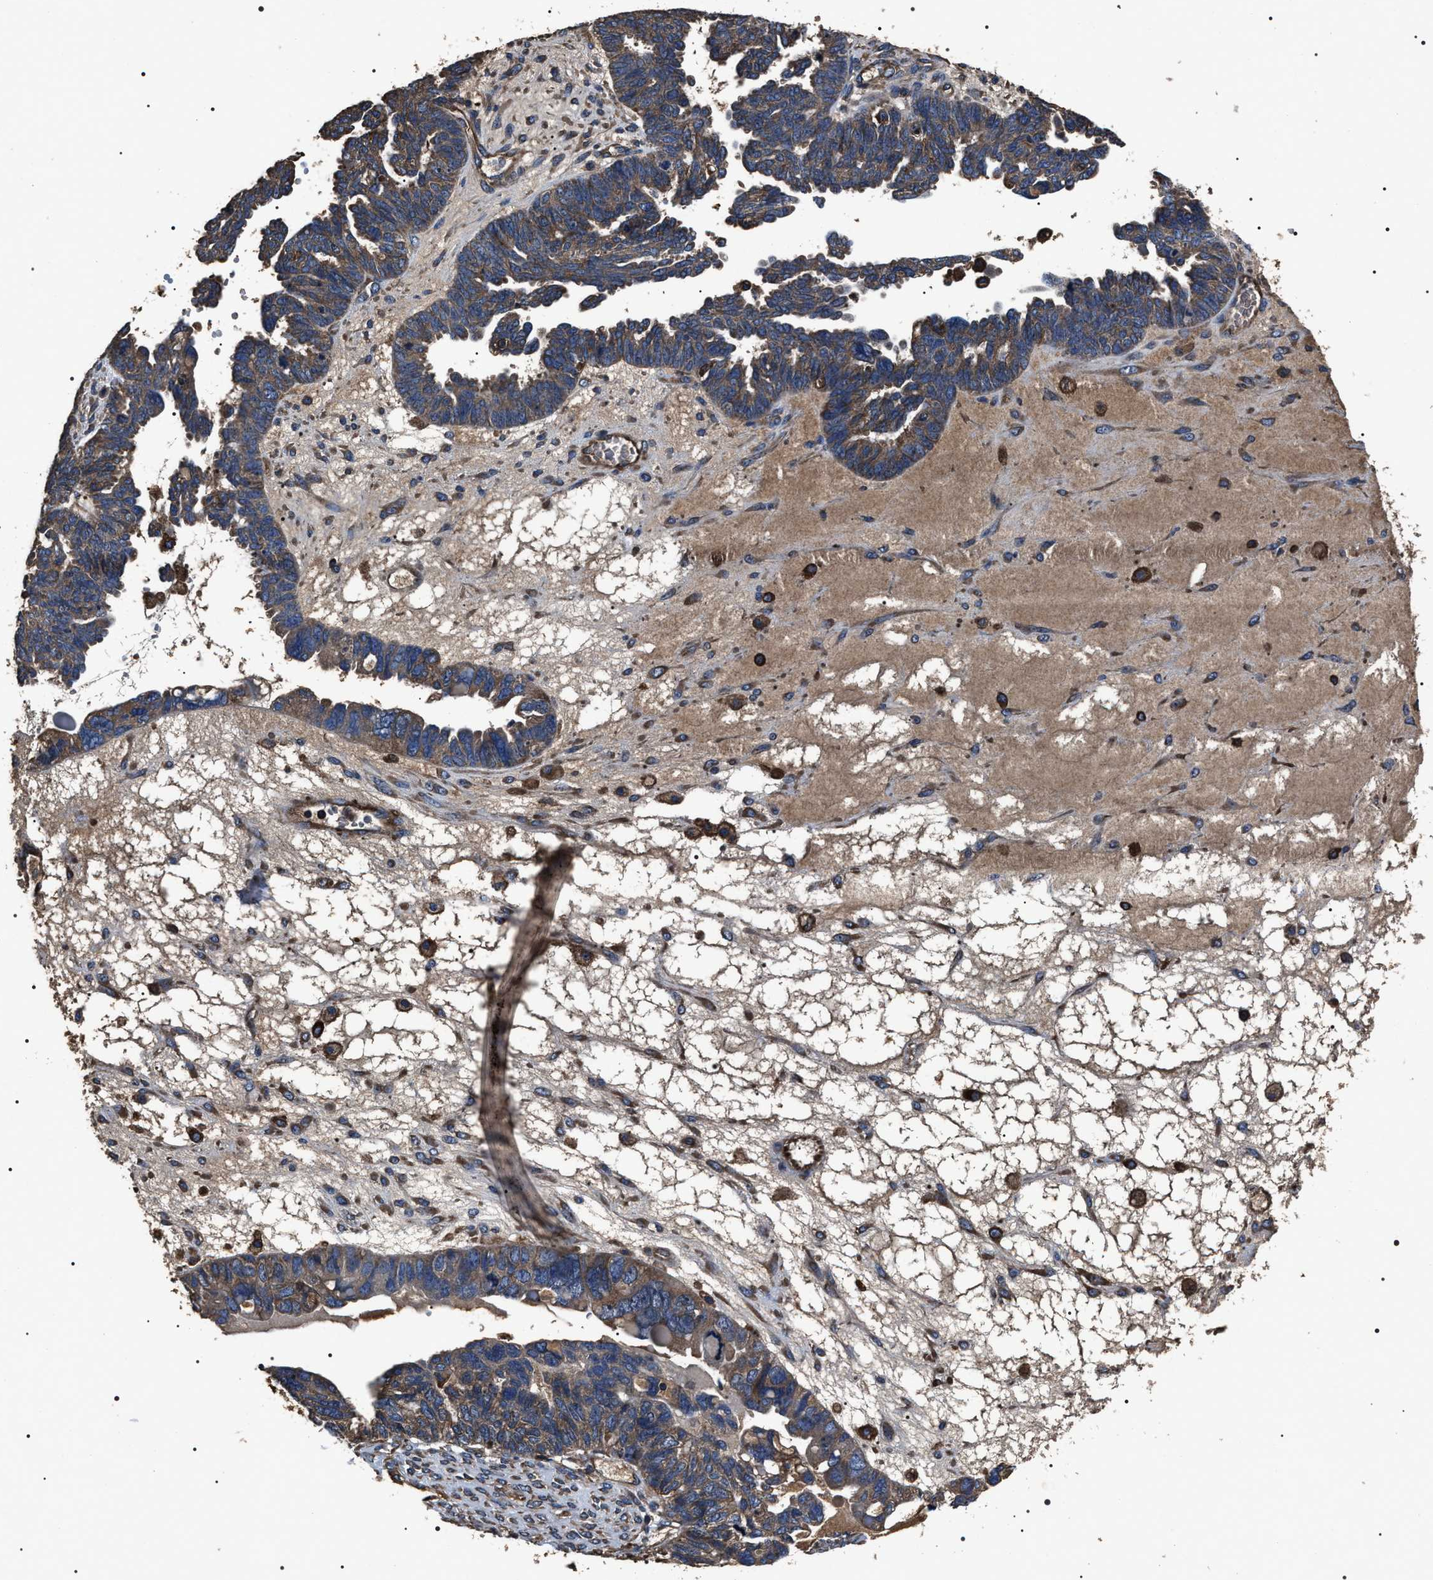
{"staining": {"intensity": "weak", "quantity": ">75%", "location": "cytoplasmic/membranous"}, "tissue": "ovarian cancer", "cell_type": "Tumor cells", "image_type": "cancer", "snomed": [{"axis": "morphology", "description": "Cystadenocarcinoma, serous, NOS"}, {"axis": "topography", "description": "Ovary"}], "caption": "IHC (DAB) staining of ovarian cancer (serous cystadenocarcinoma) reveals weak cytoplasmic/membranous protein expression in about >75% of tumor cells.", "gene": "HSCB", "patient": {"sex": "female", "age": 79}}